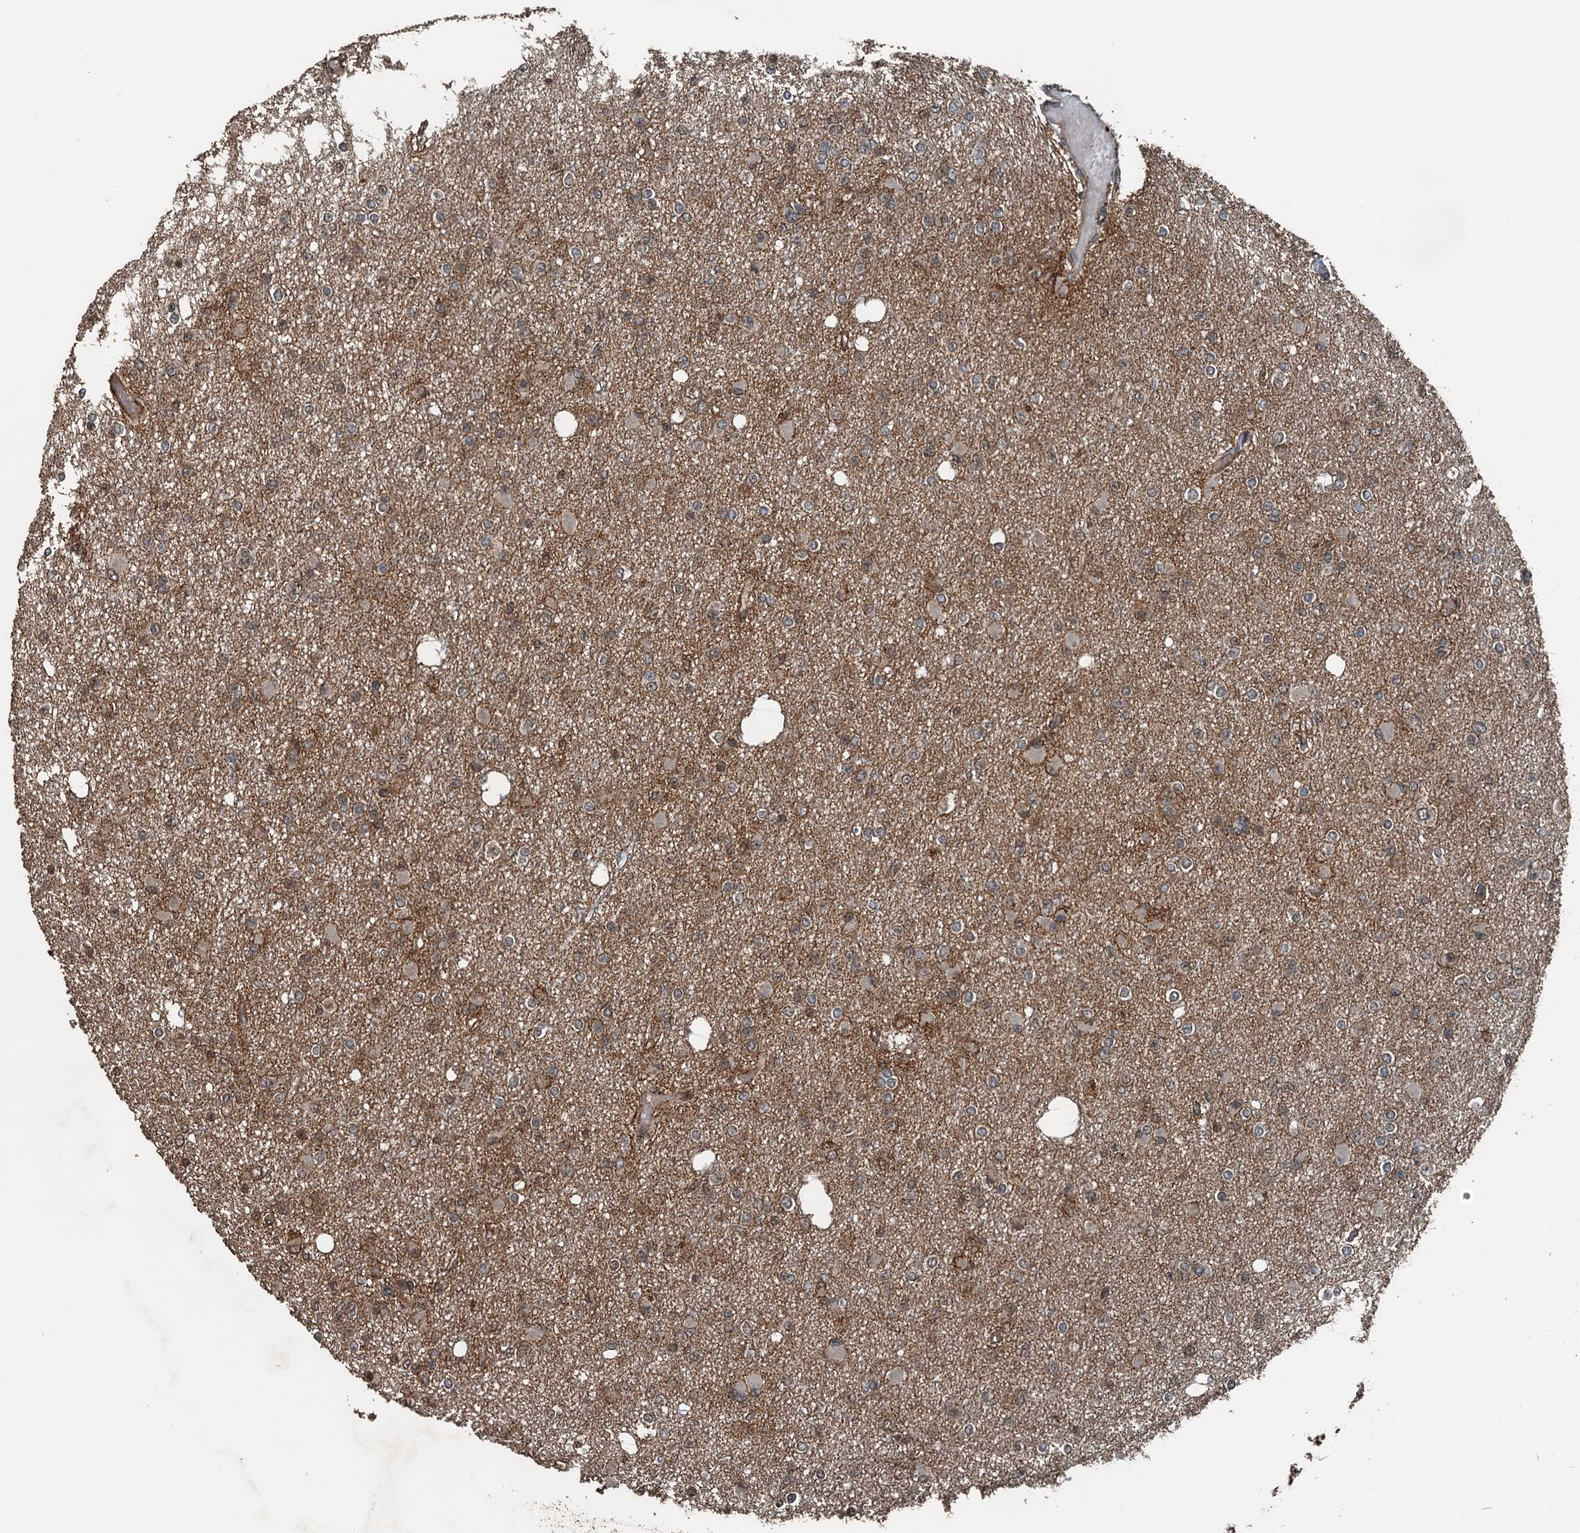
{"staining": {"intensity": "weak", "quantity": "<25%", "location": "cytoplasmic/membranous"}, "tissue": "glioma", "cell_type": "Tumor cells", "image_type": "cancer", "snomed": [{"axis": "morphology", "description": "Glioma, malignant, Low grade"}, {"axis": "topography", "description": "Brain"}], "caption": "An immunohistochemistry (IHC) micrograph of glioma is shown. There is no staining in tumor cells of glioma.", "gene": "TCTN1", "patient": {"sex": "female", "age": 22}}